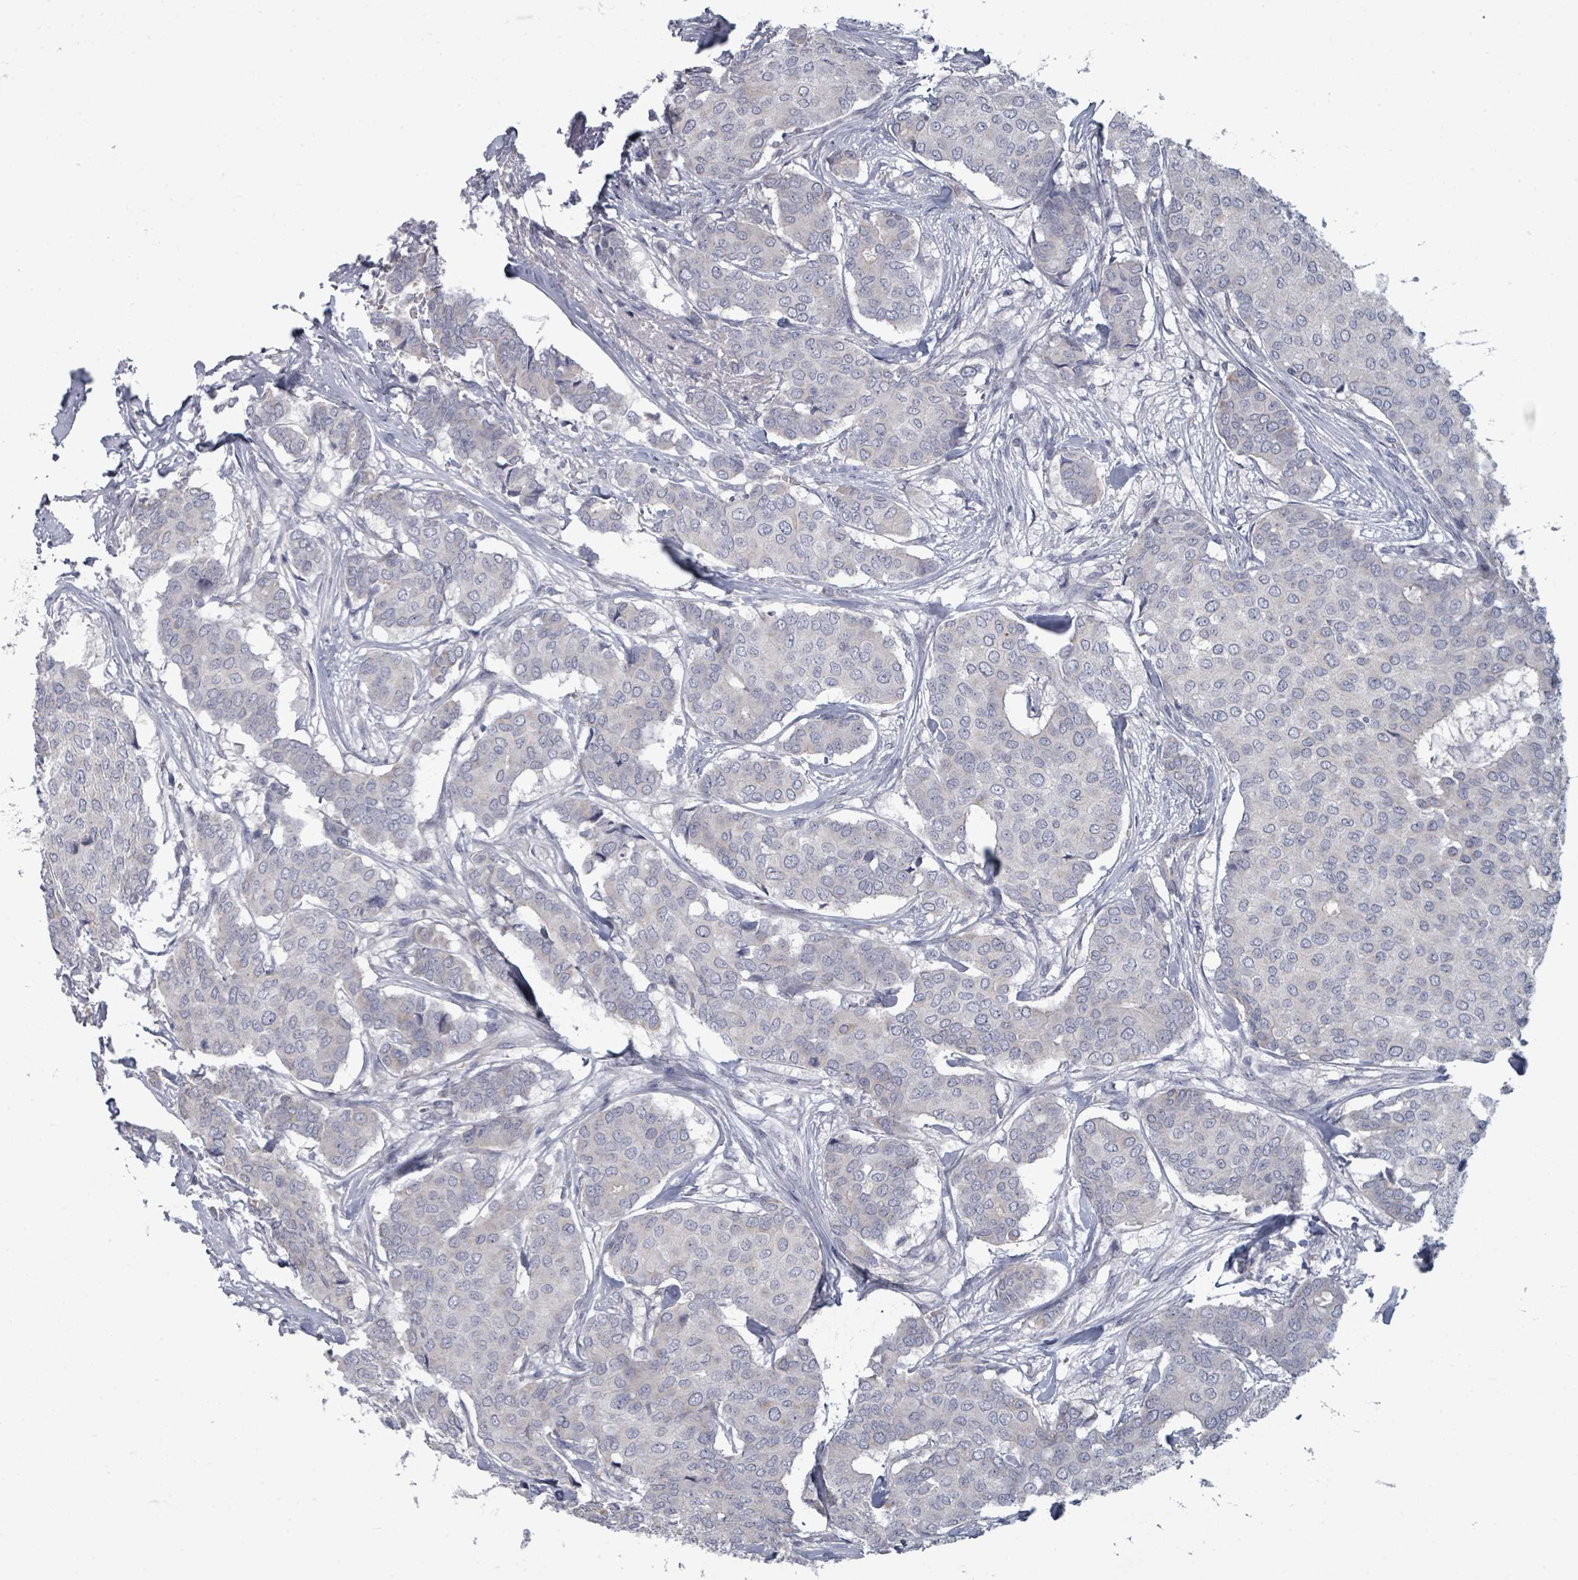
{"staining": {"intensity": "negative", "quantity": "none", "location": "none"}, "tissue": "breast cancer", "cell_type": "Tumor cells", "image_type": "cancer", "snomed": [{"axis": "morphology", "description": "Duct carcinoma"}, {"axis": "topography", "description": "Breast"}], "caption": "IHC of human intraductal carcinoma (breast) exhibits no staining in tumor cells.", "gene": "ASB12", "patient": {"sex": "female", "age": 75}}